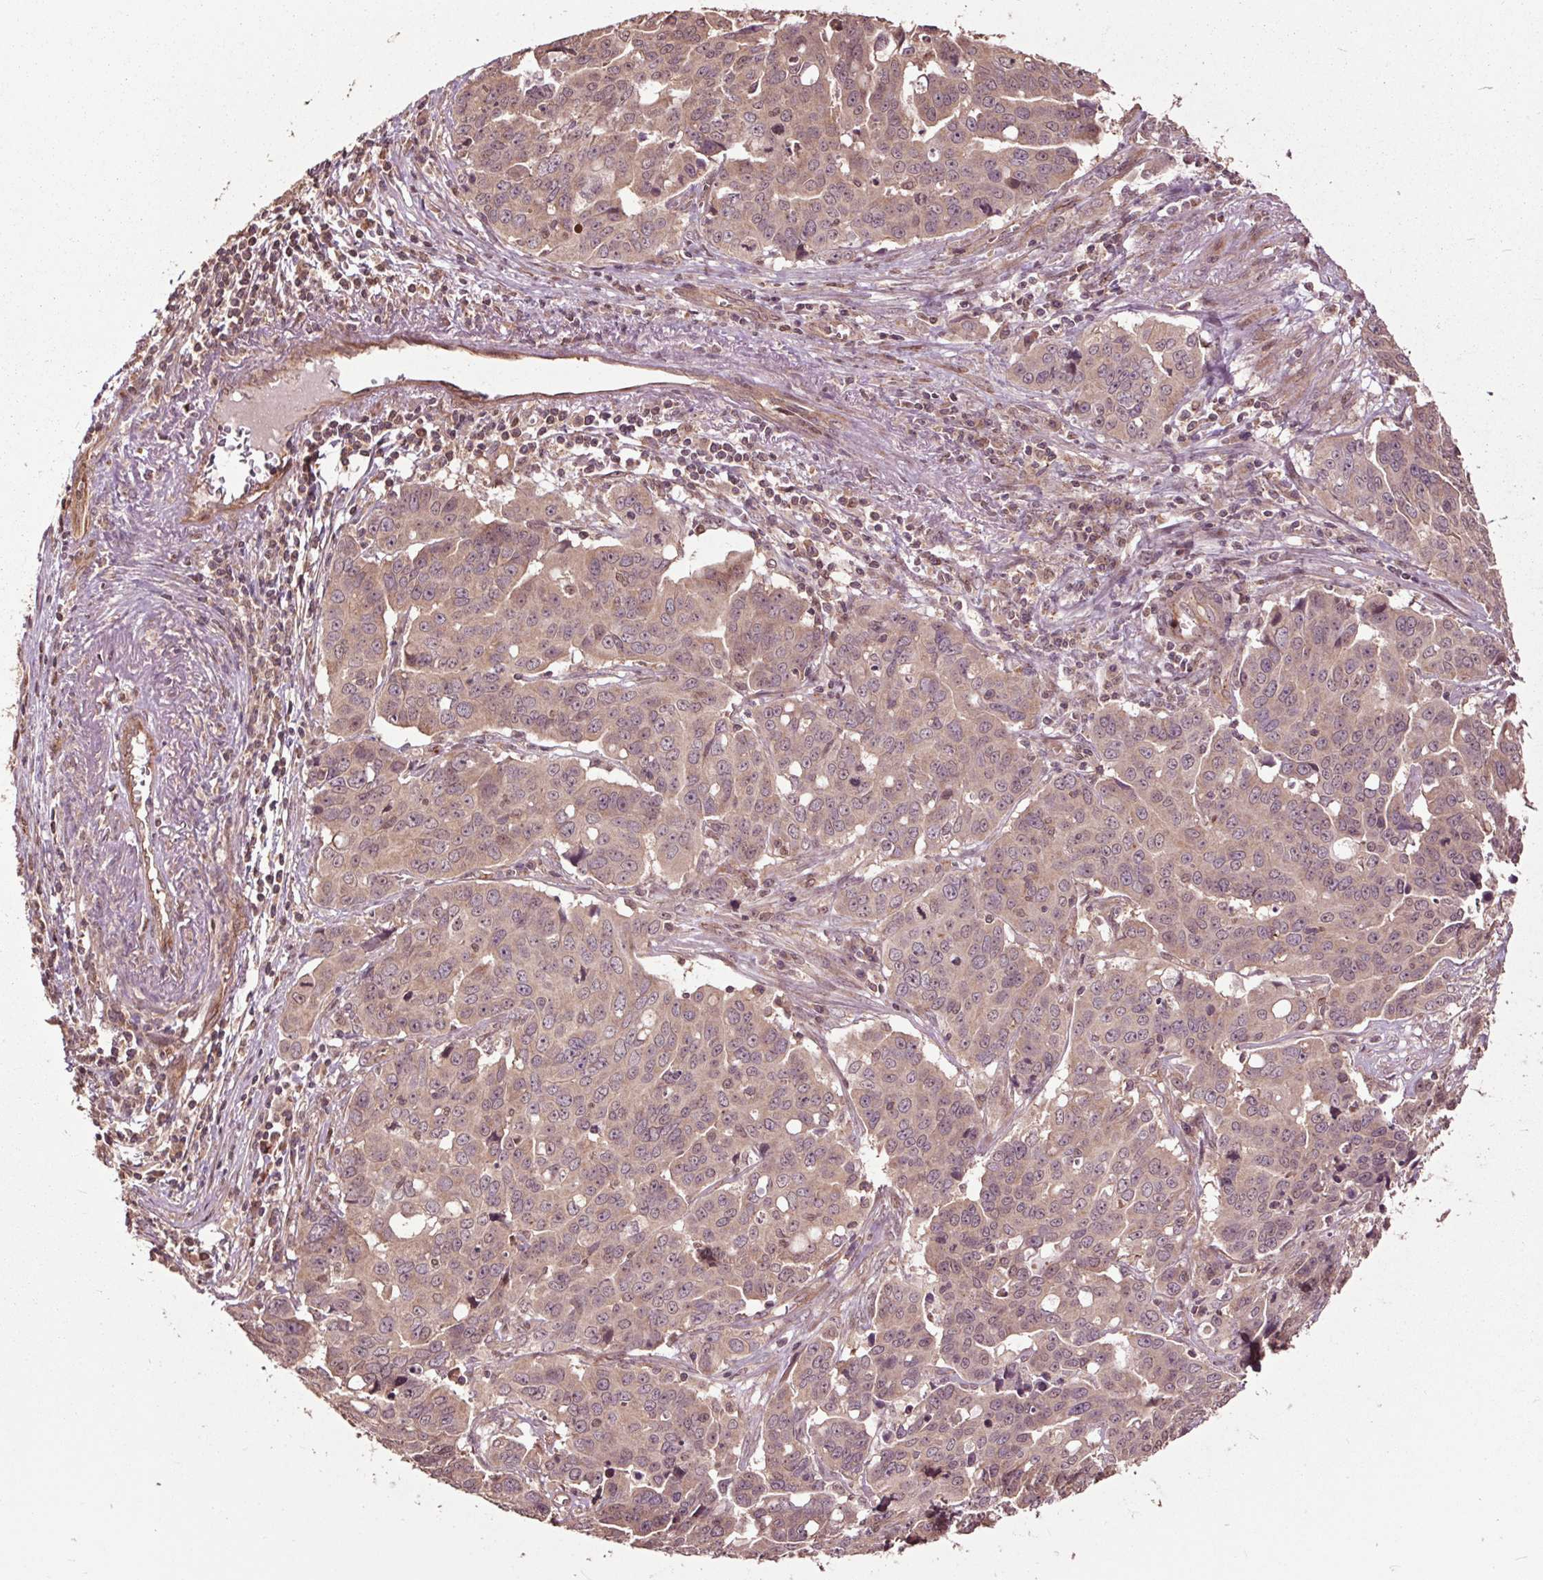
{"staining": {"intensity": "weak", "quantity": ">75%", "location": "cytoplasmic/membranous"}, "tissue": "ovarian cancer", "cell_type": "Tumor cells", "image_type": "cancer", "snomed": [{"axis": "morphology", "description": "Carcinoma, endometroid"}, {"axis": "topography", "description": "Ovary"}], "caption": "Ovarian endometroid carcinoma stained for a protein (brown) displays weak cytoplasmic/membranous positive positivity in about >75% of tumor cells.", "gene": "CEP95", "patient": {"sex": "female", "age": 78}}